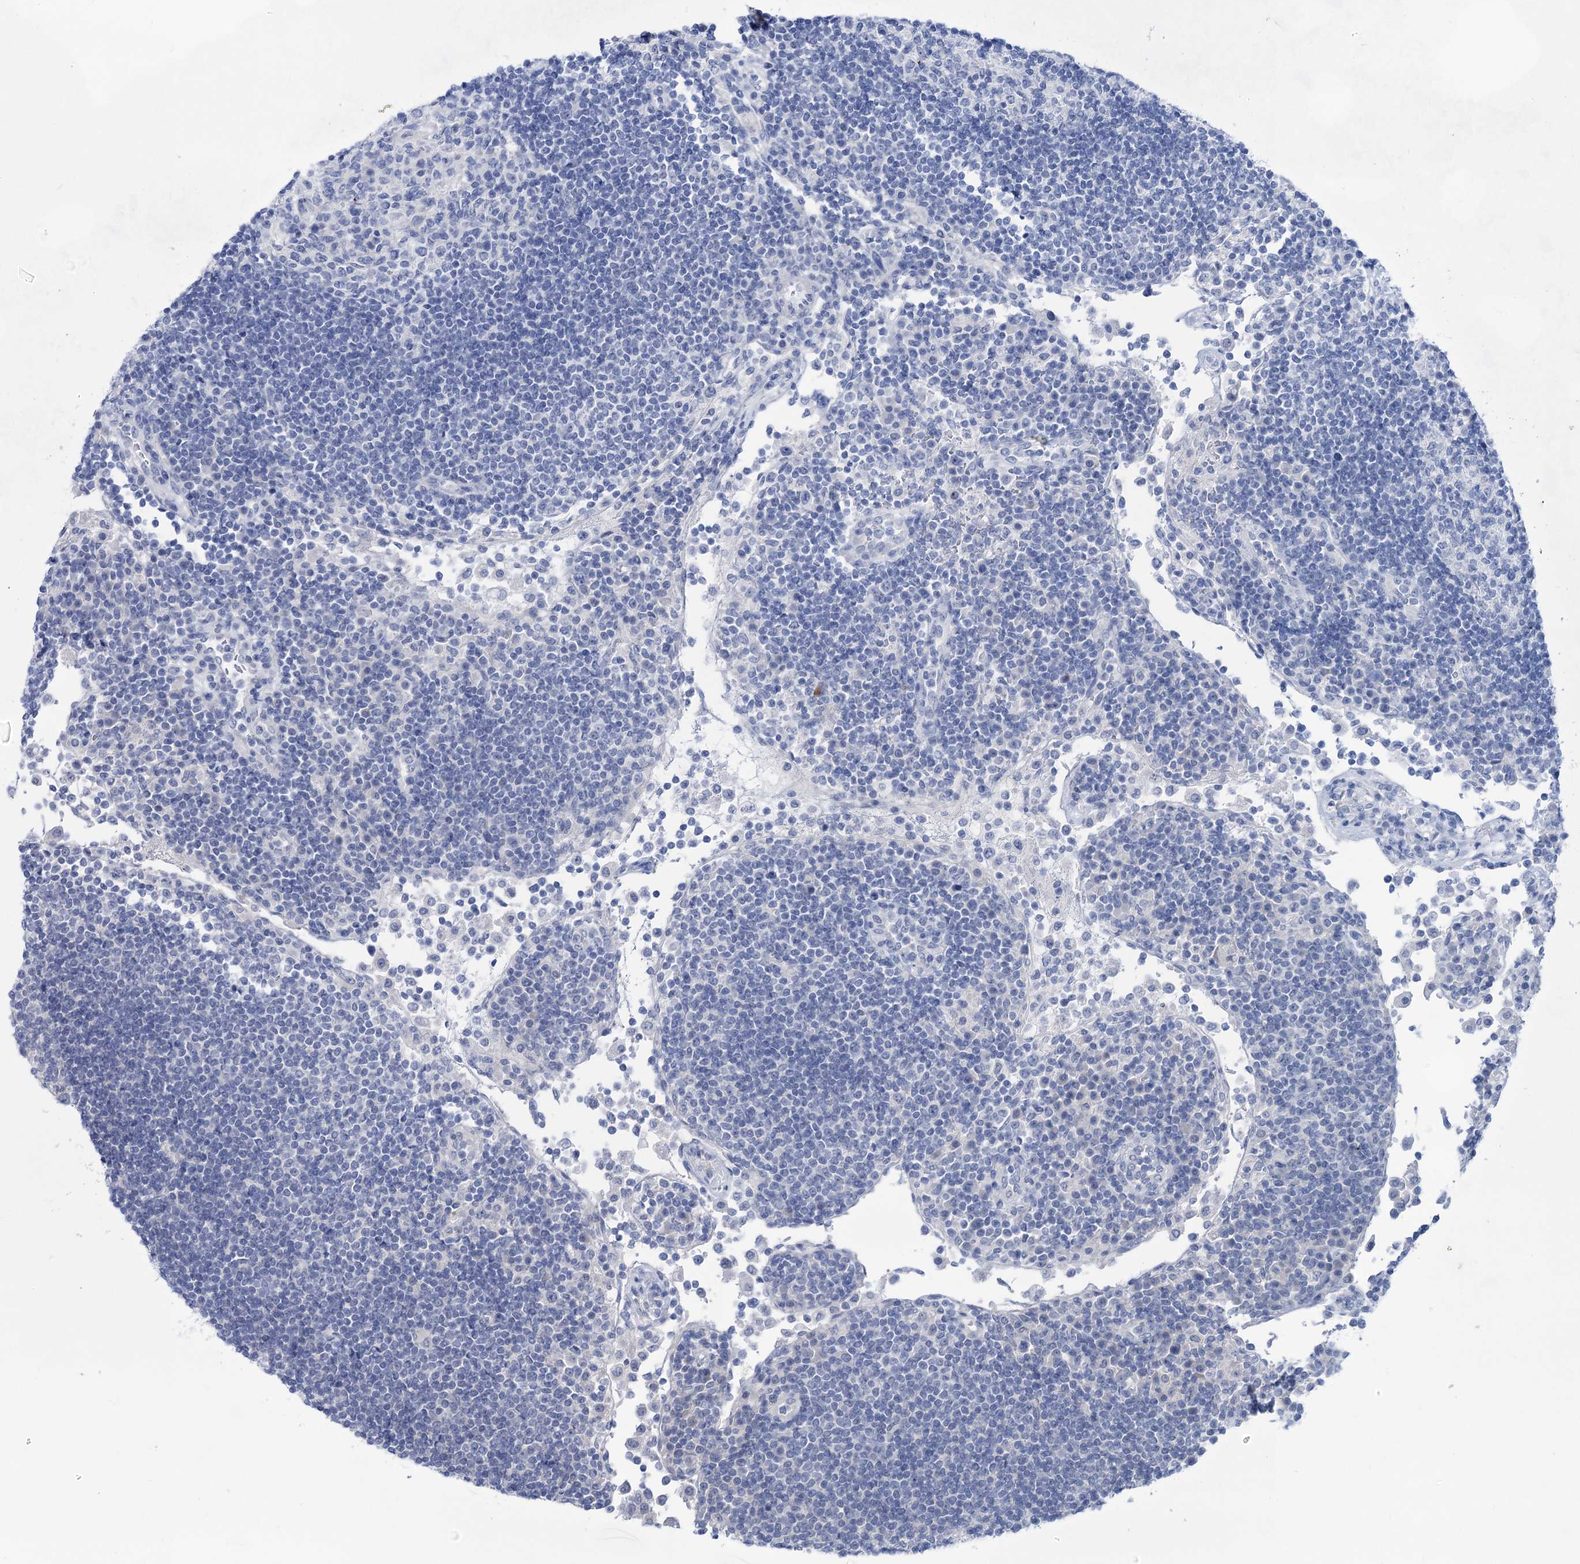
{"staining": {"intensity": "negative", "quantity": "none", "location": "none"}, "tissue": "lymph node", "cell_type": "Germinal center cells", "image_type": "normal", "snomed": [{"axis": "morphology", "description": "Normal tissue, NOS"}, {"axis": "topography", "description": "Lymph node"}], "caption": "Germinal center cells show no significant positivity in normal lymph node. (DAB IHC visualized using brightfield microscopy, high magnification).", "gene": "LALBA", "patient": {"sex": "female", "age": 53}}